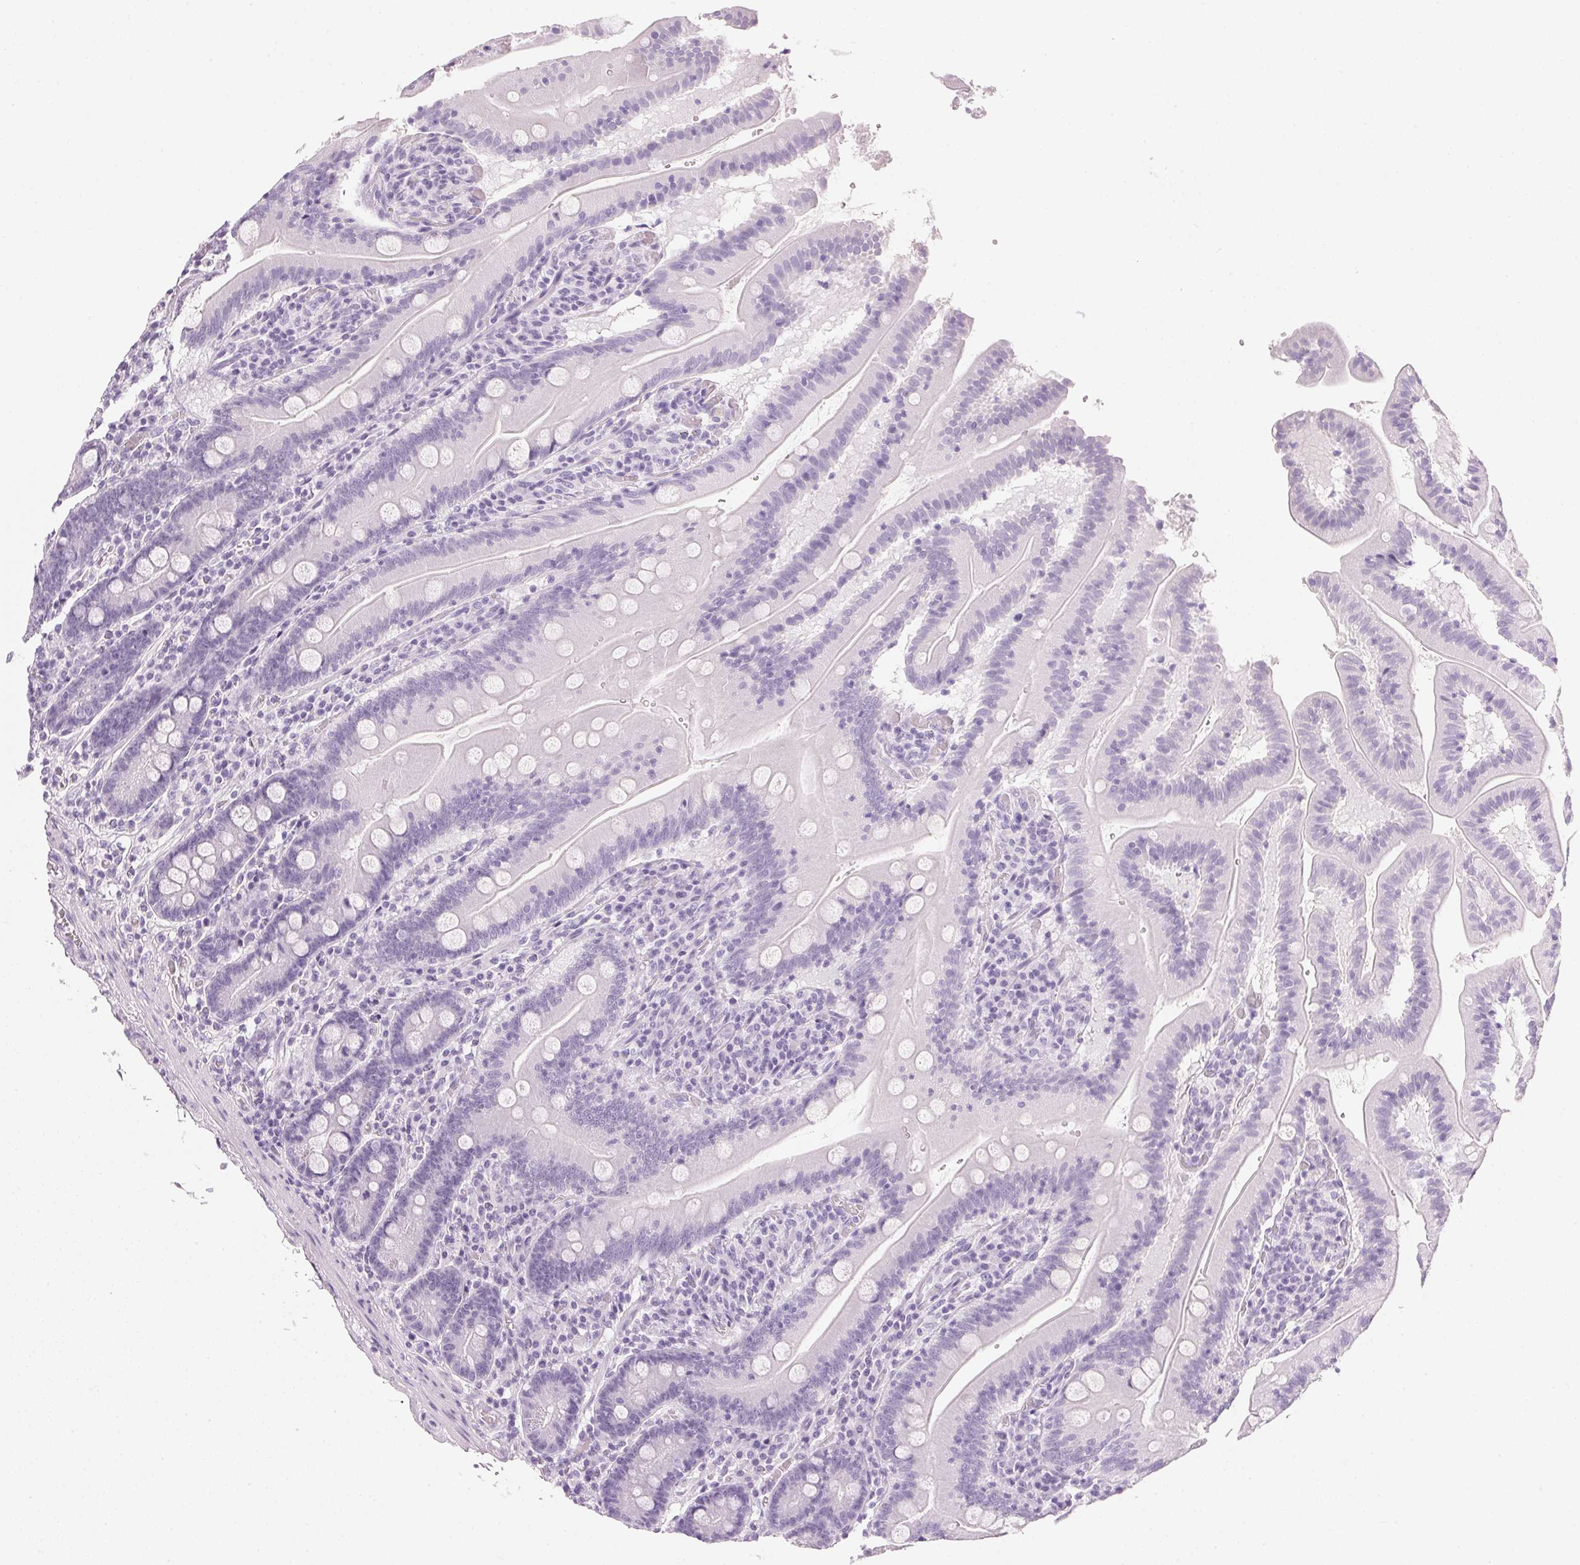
{"staining": {"intensity": "negative", "quantity": "none", "location": "none"}, "tissue": "small intestine", "cell_type": "Glandular cells", "image_type": "normal", "snomed": [{"axis": "morphology", "description": "Normal tissue, NOS"}, {"axis": "topography", "description": "Small intestine"}], "caption": "A high-resolution histopathology image shows immunohistochemistry staining of unremarkable small intestine, which demonstrates no significant staining in glandular cells.", "gene": "IGFBP1", "patient": {"sex": "male", "age": 37}}